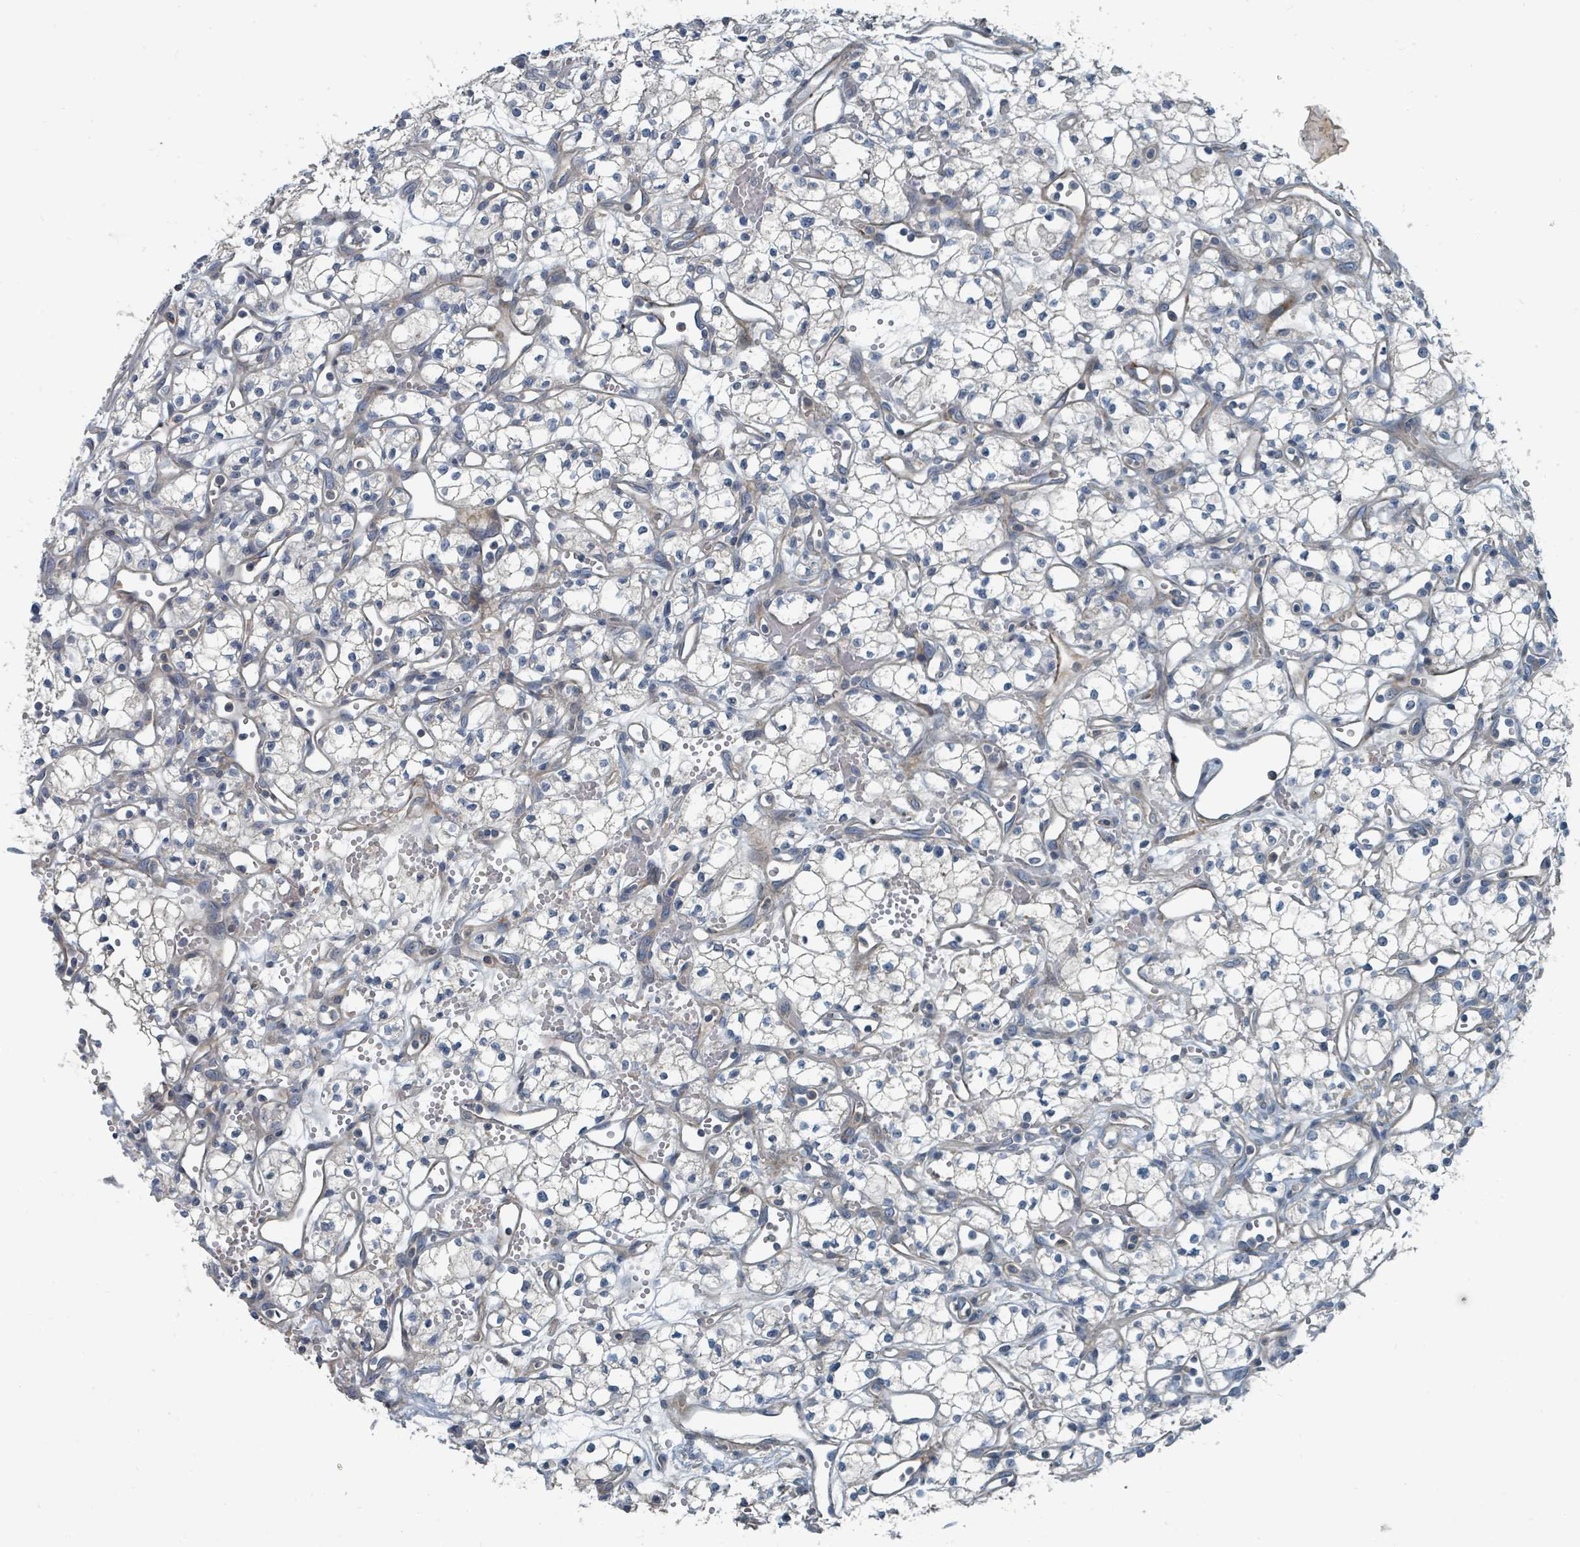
{"staining": {"intensity": "negative", "quantity": "none", "location": "none"}, "tissue": "renal cancer", "cell_type": "Tumor cells", "image_type": "cancer", "snomed": [{"axis": "morphology", "description": "Adenocarcinoma, NOS"}, {"axis": "topography", "description": "Kidney"}], "caption": "High magnification brightfield microscopy of renal adenocarcinoma stained with DAB (brown) and counterstained with hematoxylin (blue): tumor cells show no significant positivity.", "gene": "SLC44A5", "patient": {"sex": "male", "age": 59}}